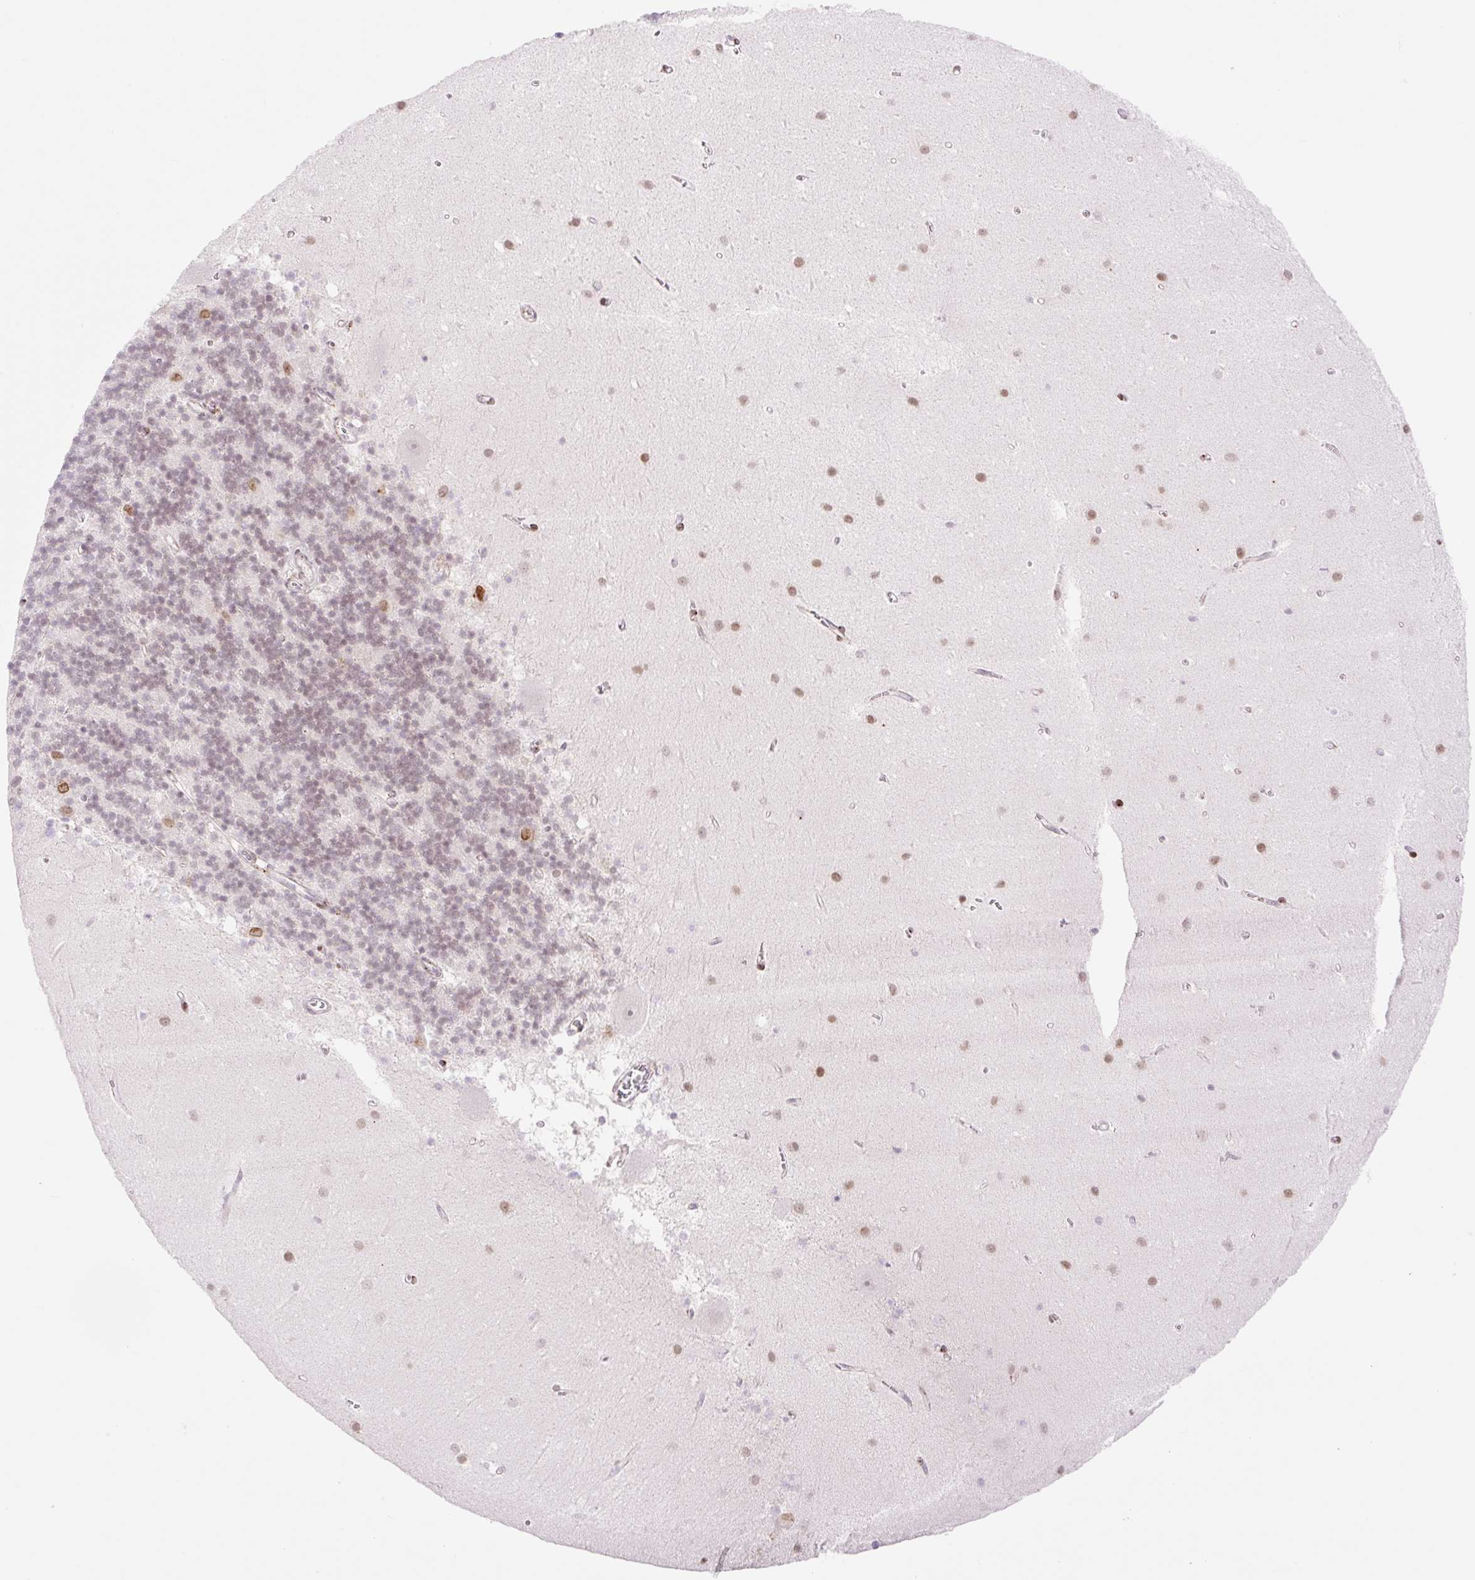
{"staining": {"intensity": "negative", "quantity": "none", "location": "none"}, "tissue": "cerebellum", "cell_type": "Cells in granular layer", "image_type": "normal", "snomed": [{"axis": "morphology", "description": "Normal tissue, NOS"}, {"axis": "topography", "description": "Cerebellum"}], "caption": "The immunohistochemistry histopathology image has no significant expression in cells in granular layer of cerebellum. Brightfield microscopy of immunohistochemistry stained with DAB (3,3'-diaminobenzidine) (brown) and hematoxylin (blue), captured at high magnification.", "gene": "ENSG00000264668", "patient": {"sex": "male", "age": 54}}